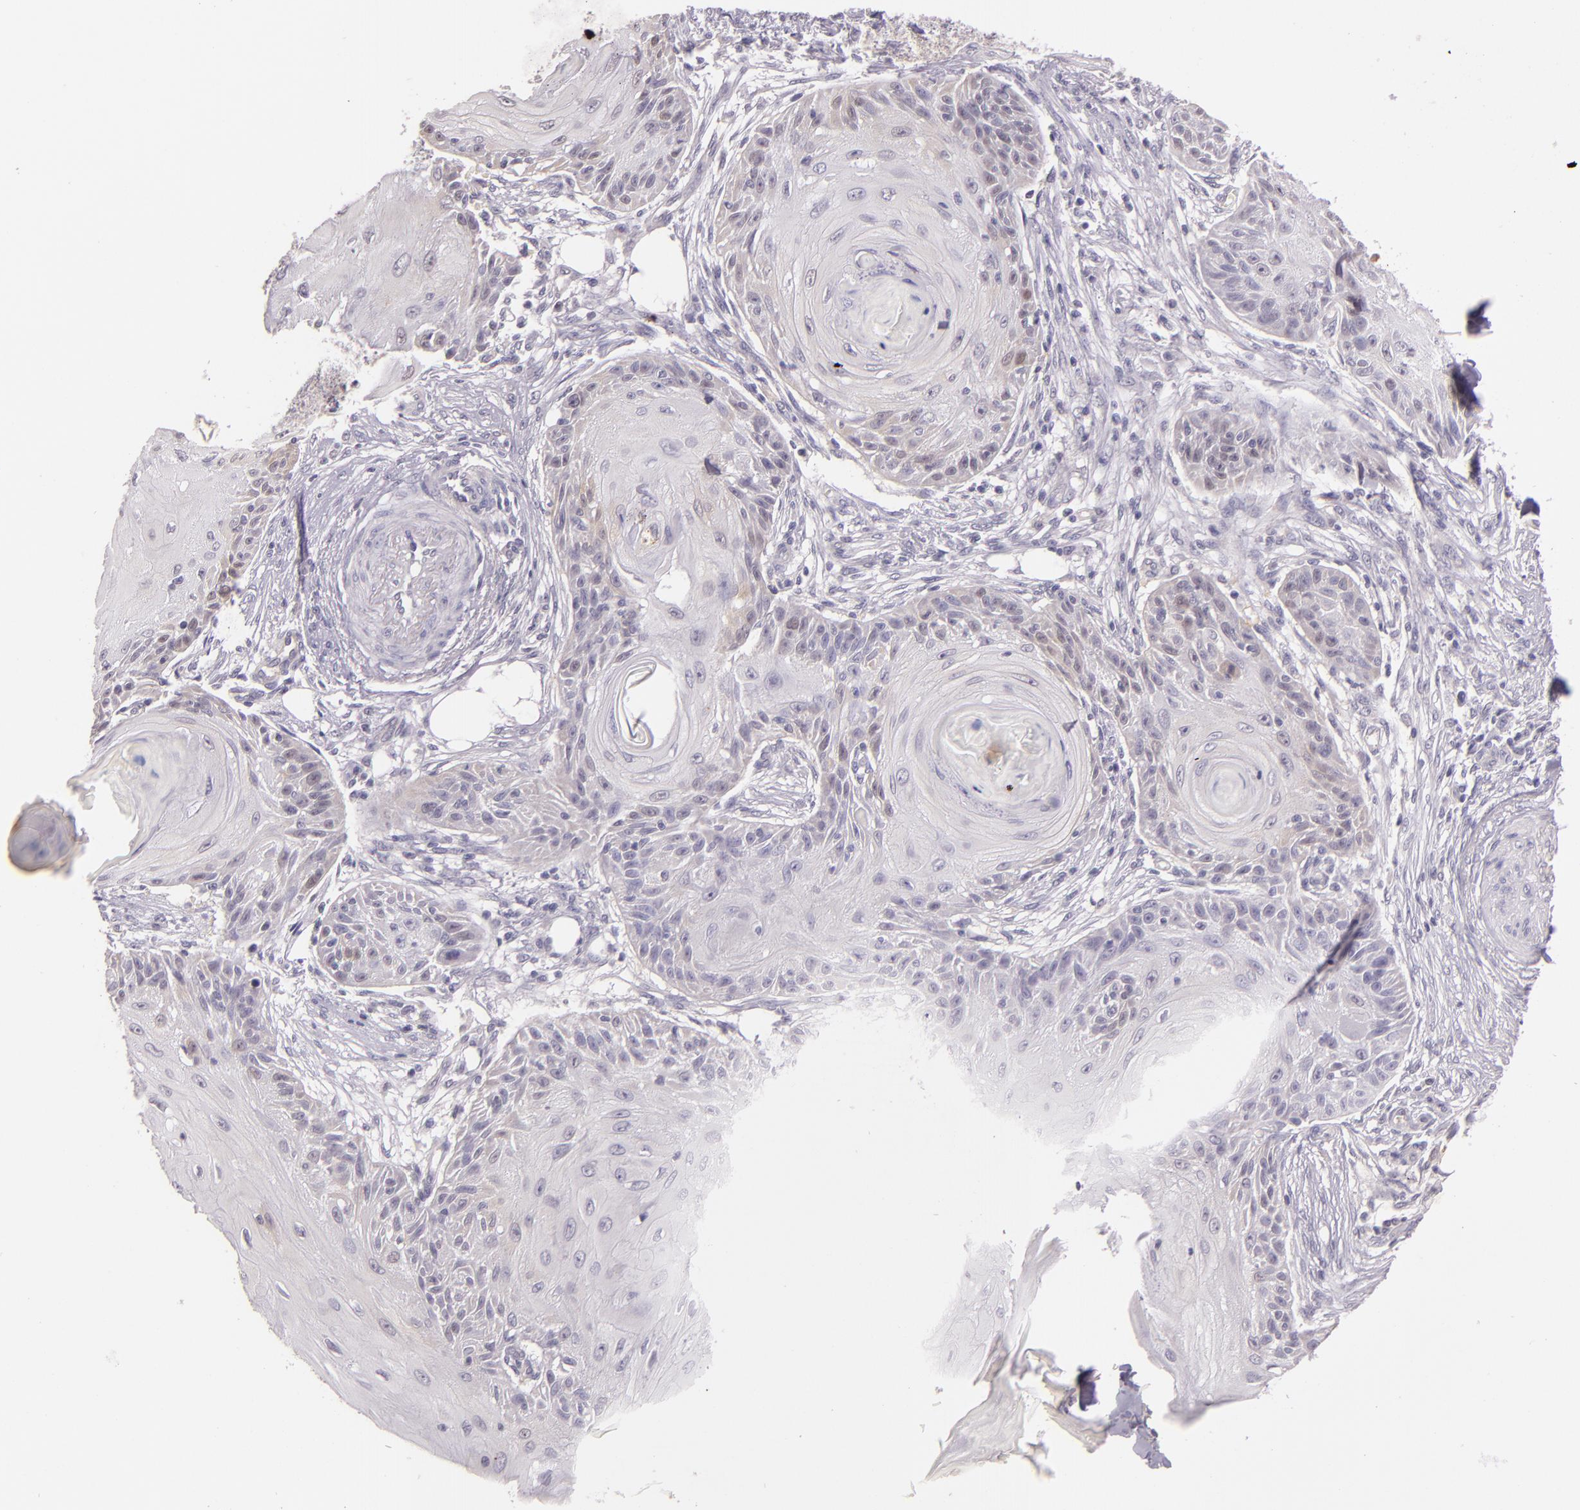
{"staining": {"intensity": "negative", "quantity": "none", "location": "none"}, "tissue": "skin cancer", "cell_type": "Tumor cells", "image_type": "cancer", "snomed": [{"axis": "morphology", "description": "Squamous cell carcinoma, NOS"}, {"axis": "topography", "description": "Skin"}], "caption": "Skin squamous cell carcinoma was stained to show a protein in brown. There is no significant positivity in tumor cells. Nuclei are stained in blue.", "gene": "HSPA8", "patient": {"sex": "female", "age": 88}}